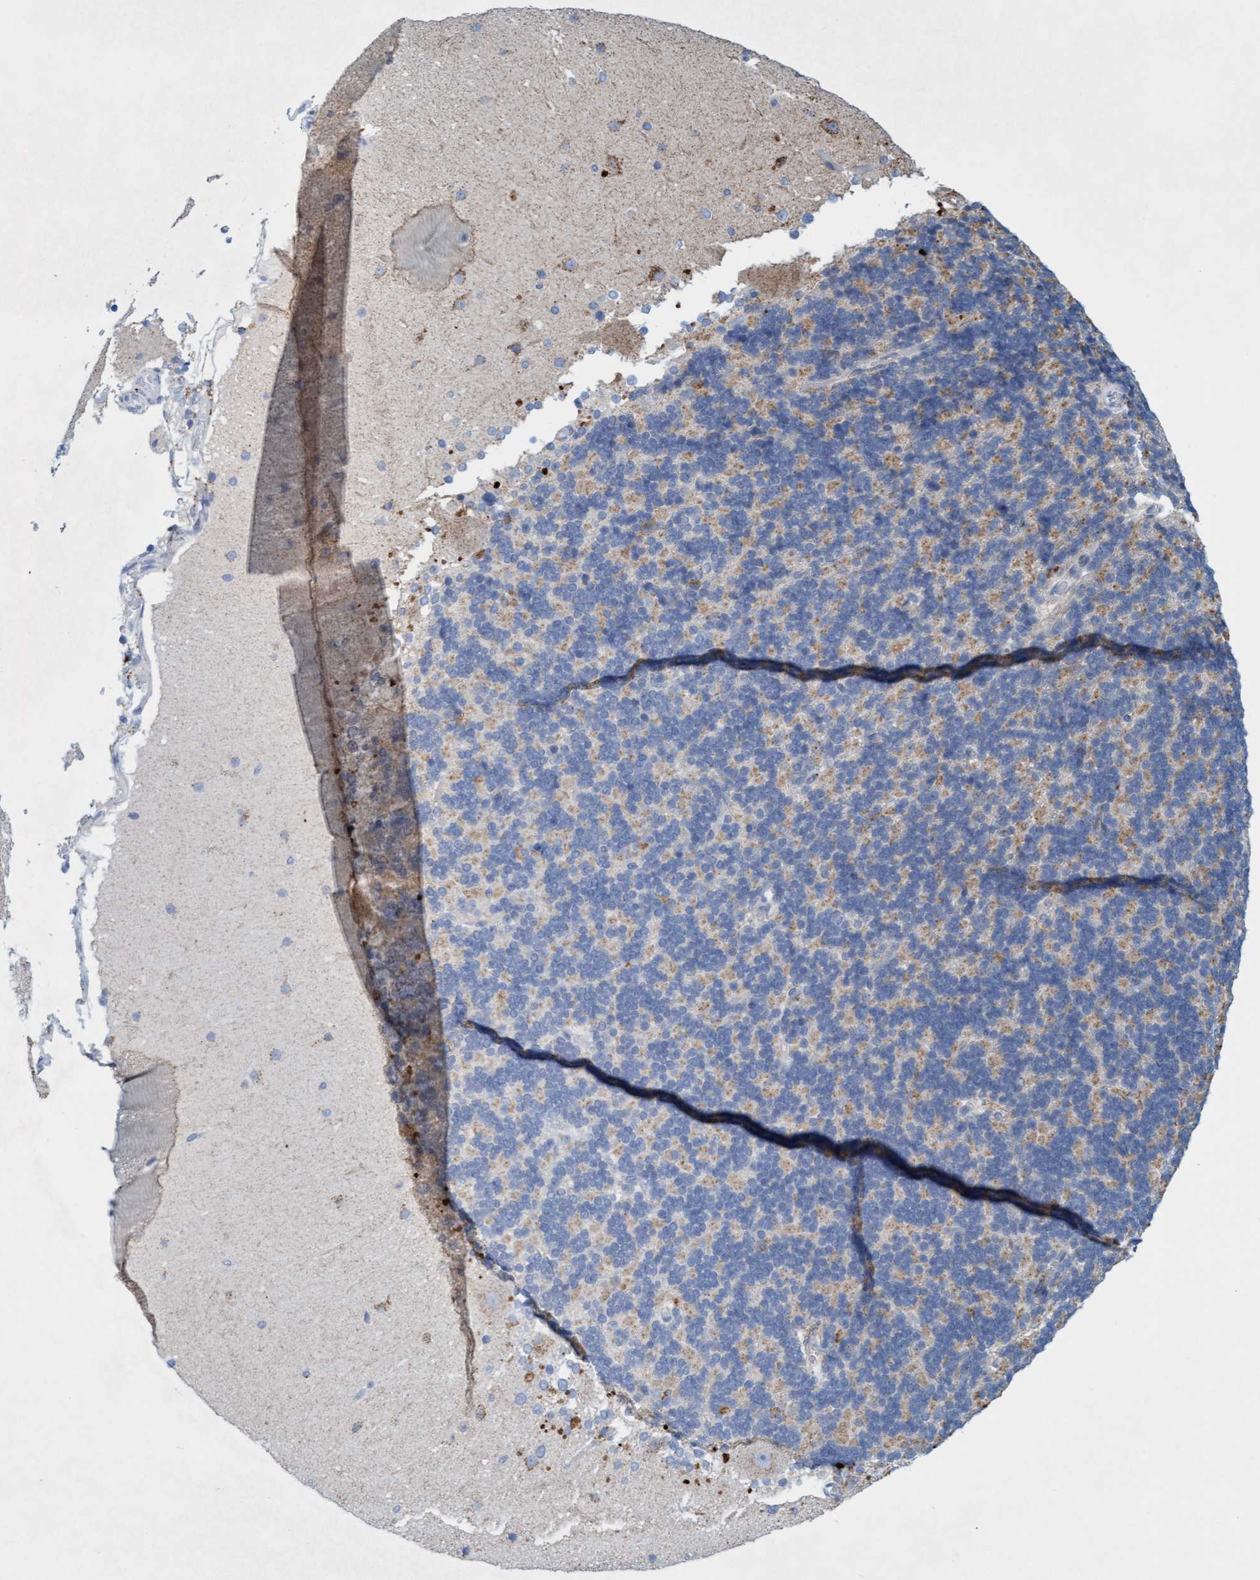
{"staining": {"intensity": "moderate", "quantity": "25%-75%", "location": "cytoplasmic/membranous"}, "tissue": "cerebellum", "cell_type": "Cells in granular layer", "image_type": "normal", "snomed": [{"axis": "morphology", "description": "Normal tissue, NOS"}, {"axis": "topography", "description": "Cerebellum"}], "caption": "There is medium levels of moderate cytoplasmic/membranous expression in cells in granular layer of normal cerebellum, as demonstrated by immunohistochemical staining (brown color).", "gene": "SGSH", "patient": {"sex": "female", "age": 19}}